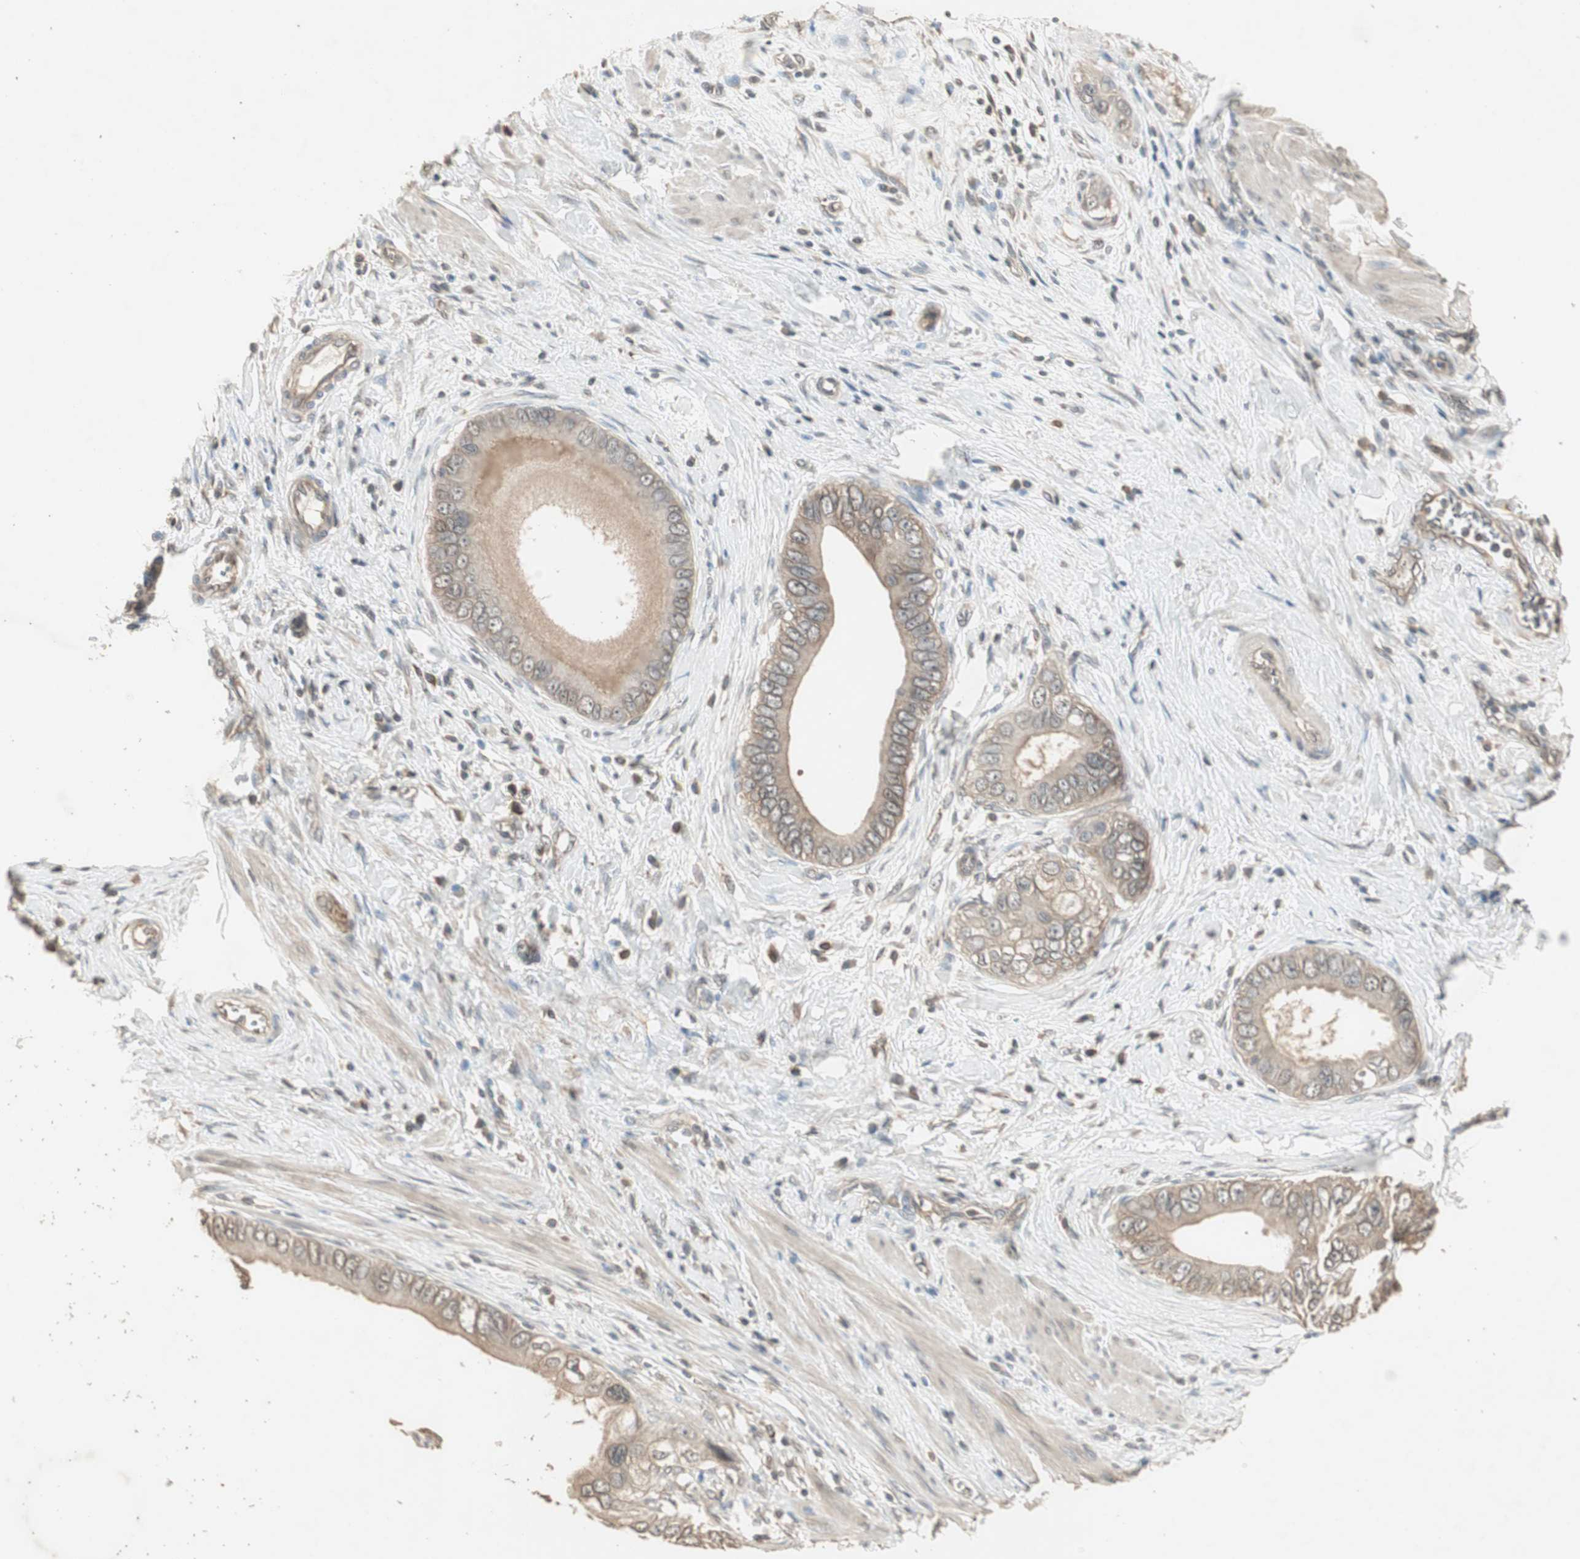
{"staining": {"intensity": "moderate", "quantity": ">75%", "location": "cytoplasmic/membranous"}, "tissue": "pancreatic cancer", "cell_type": "Tumor cells", "image_type": "cancer", "snomed": [{"axis": "morphology", "description": "Normal tissue, NOS"}, {"axis": "topography", "description": "Lymph node"}], "caption": "High-magnification brightfield microscopy of pancreatic cancer stained with DAB (3,3'-diaminobenzidine) (brown) and counterstained with hematoxylin (blue). tumor cells exhibit moderate cytoplasmic/membranous positivity is appreciated in about>75% of cells.", "gene": "UBAC1", "patient": {"sex": "male", "age": 50}}